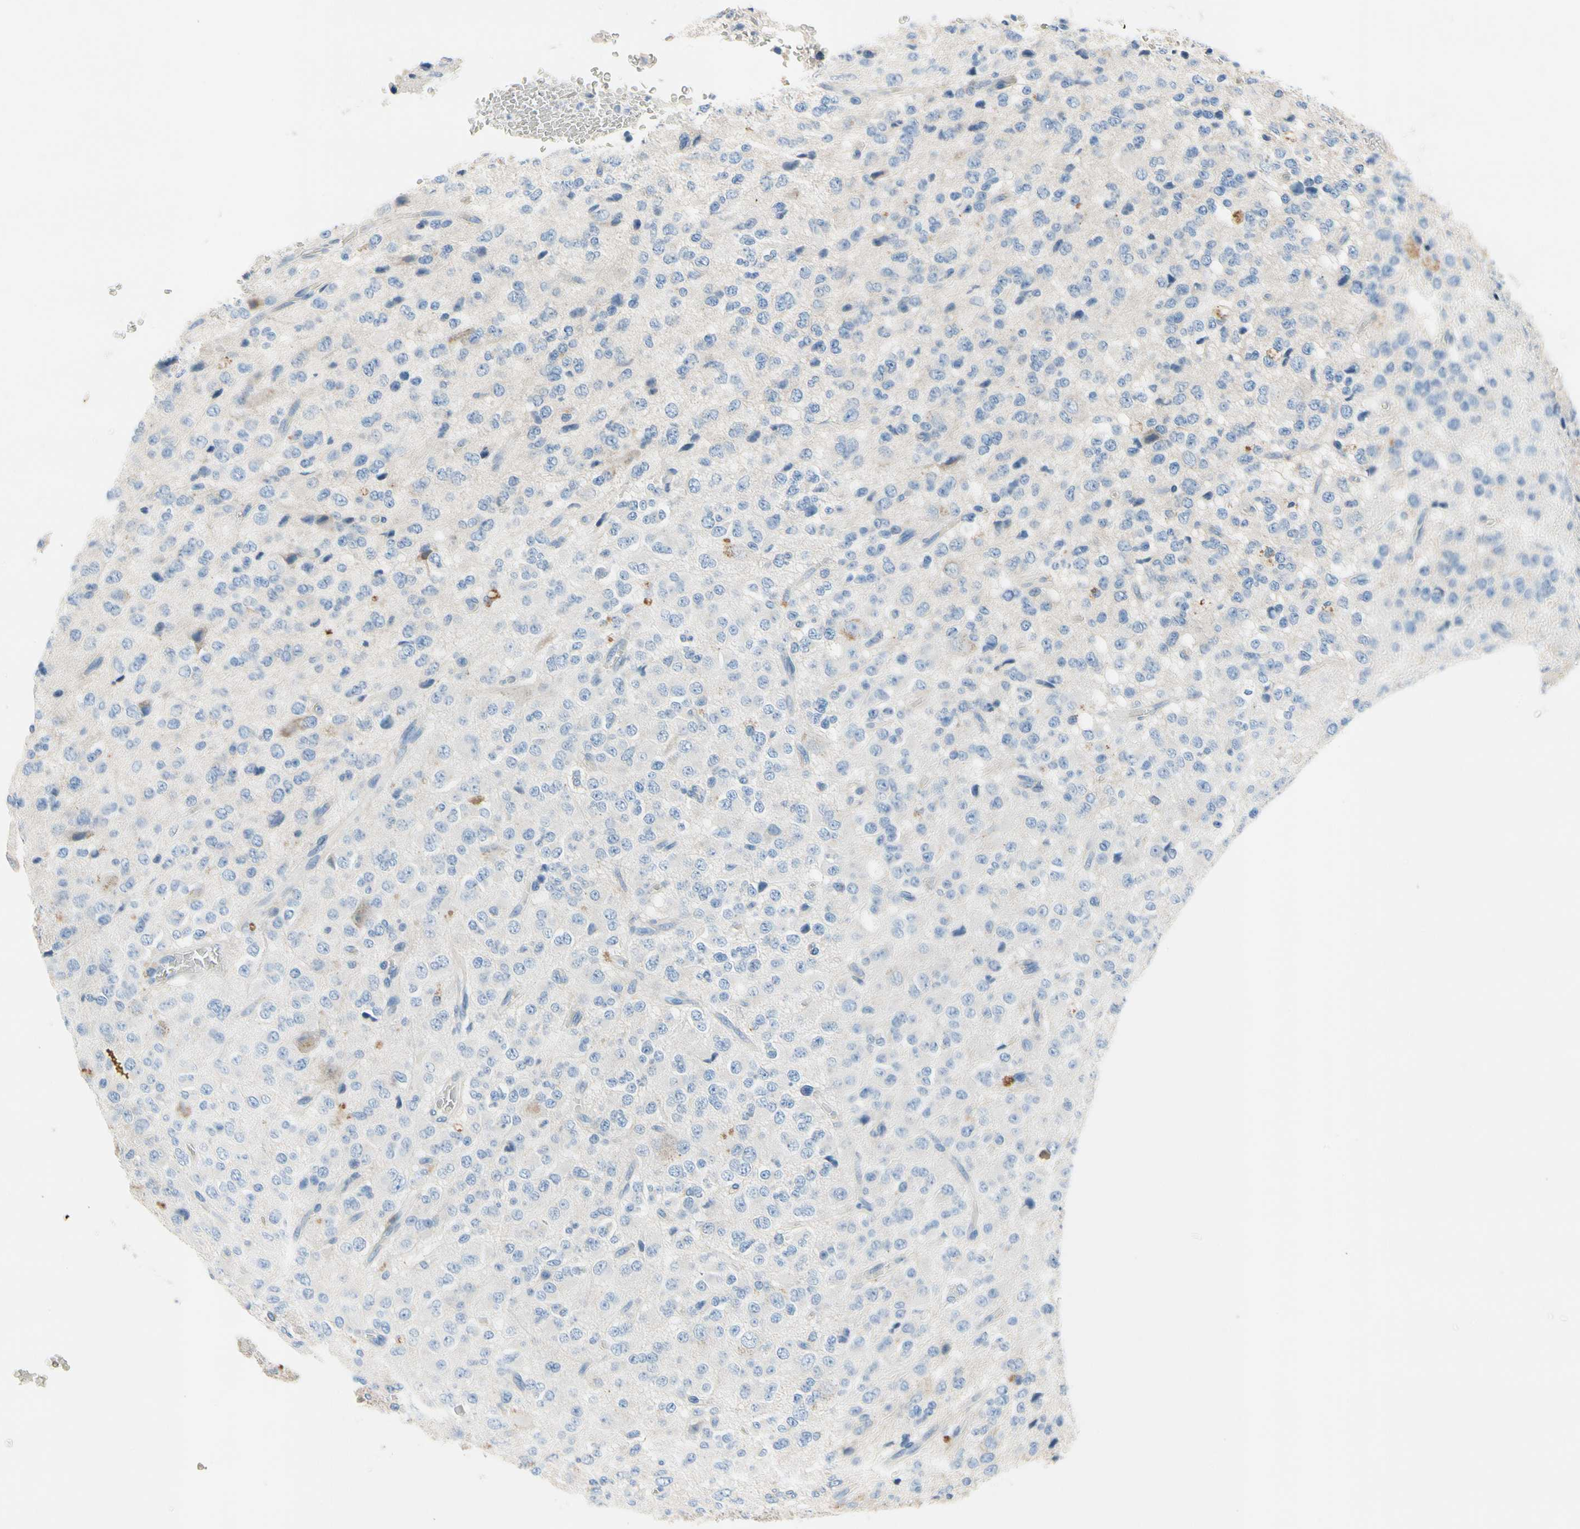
{"staining": {"intensity": "negative", "quantity": "none", "location": "none"}, "tissue": "glioma", "cell_type": "Tumor cells", "image_type": "cancer", "snomed": [{"axis": "morphology", "description": "Glioma, malignant, High grade"}, {"axis": "topography", "description": "pancreas cauda"}], "caption": "Immunohistochemistry image of neoplastic tissue: human glioma stained with DAB reveals no significant protein expression in tumor cells.", "gene": "CA14", "patient": {"sex": "male", "age": 60}}